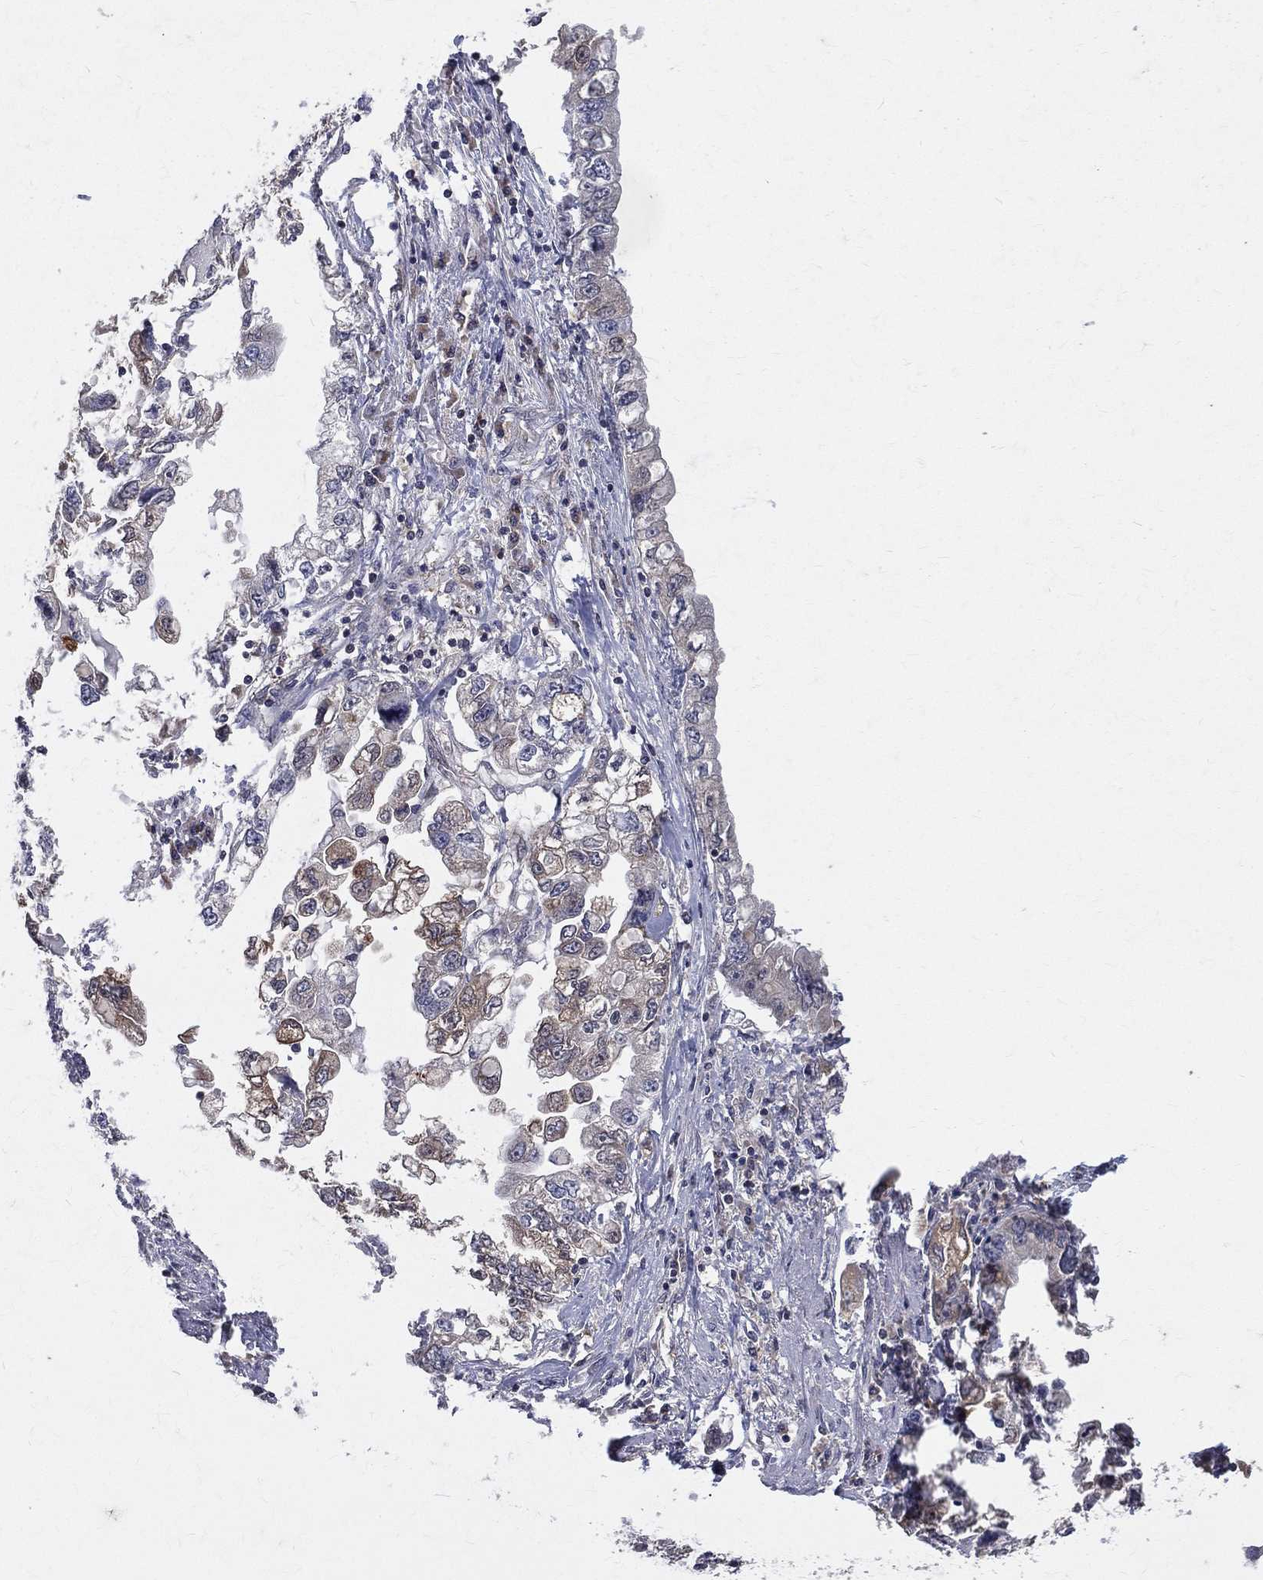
{"staining": {"intensity": "weak", "quantity": "25%-75%", "location": "cytoplasmic/membranous"}, "tissue": "stomach cancer", "cell_type": "Tumor cells", "image_type": "cancer", "snomed": [{"axis": "morphology", "description": "Adenocarcinoma, NOS"}, {"axis": "topography", "description": "Stomach, lower"}], "caption": "Human stomach cancer (adenocarcinoma) stained with a protein marker displays weak staining in tumor cells.", "gene": "GMPR2", "patient": {"sex": "female", "age": 93}}